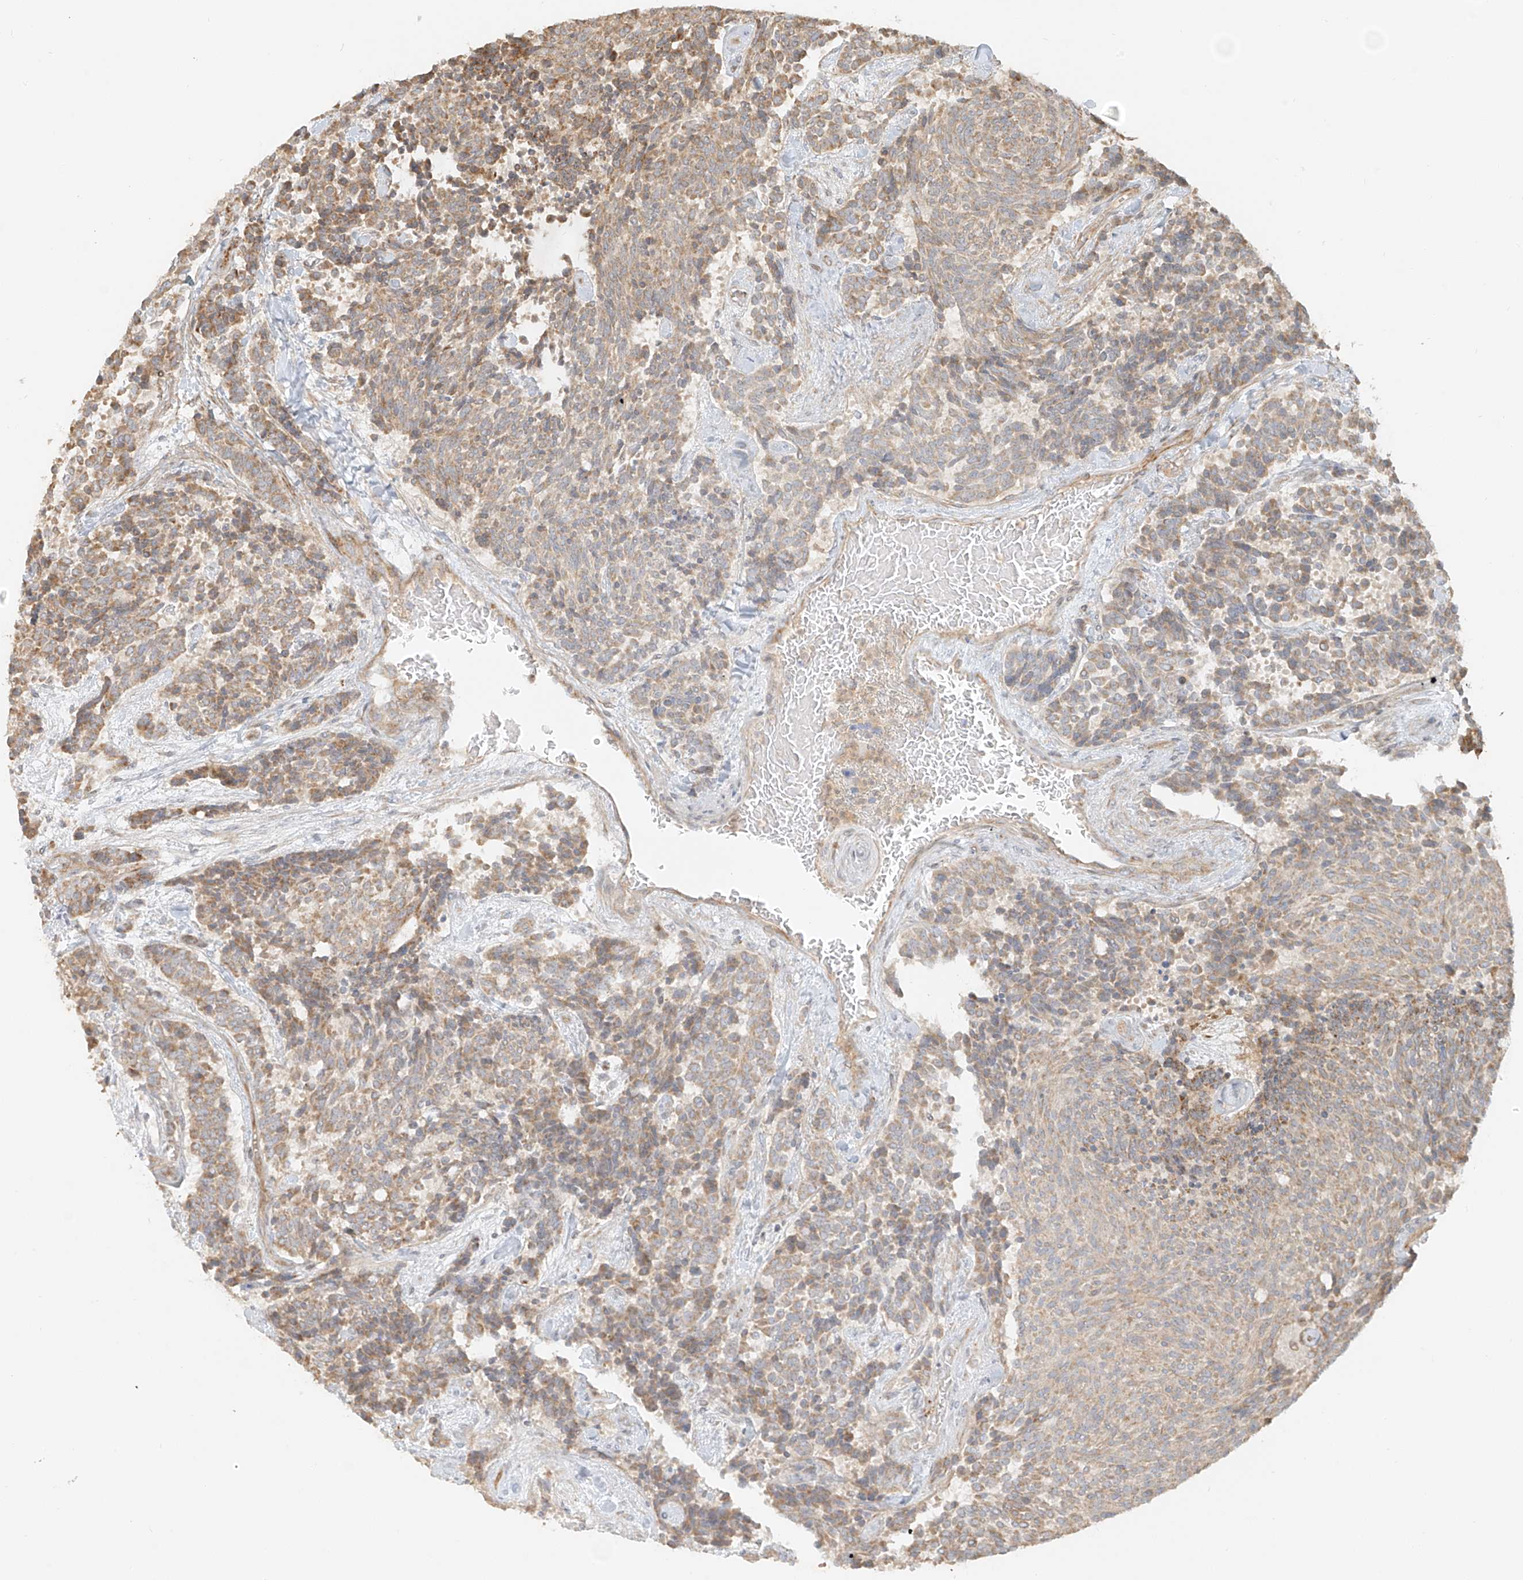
{"staining": {"intensity": "moderate", "quantity": "25%-75%", "location": "cytoplasmic/membranous"}, "tissue": "carcinoid", "cell_type": "Tumor cells", "image_type": "cancer", "snomed": [{"axis": "morphology", "description": "Carcinoid, malignant, NOS"}, {"axis": "topography", "description": "Pancreas"}], "caption": "DAB (3,3'-diaminobenzidine) immunohistochemical staining of human carcinoid displays moderate cytoplasmic/membranous protein positivity in approximately 25%-75% of tumor cells.", "gene": "MIPEP", "patient": {"sex": "female", "age": 54}}